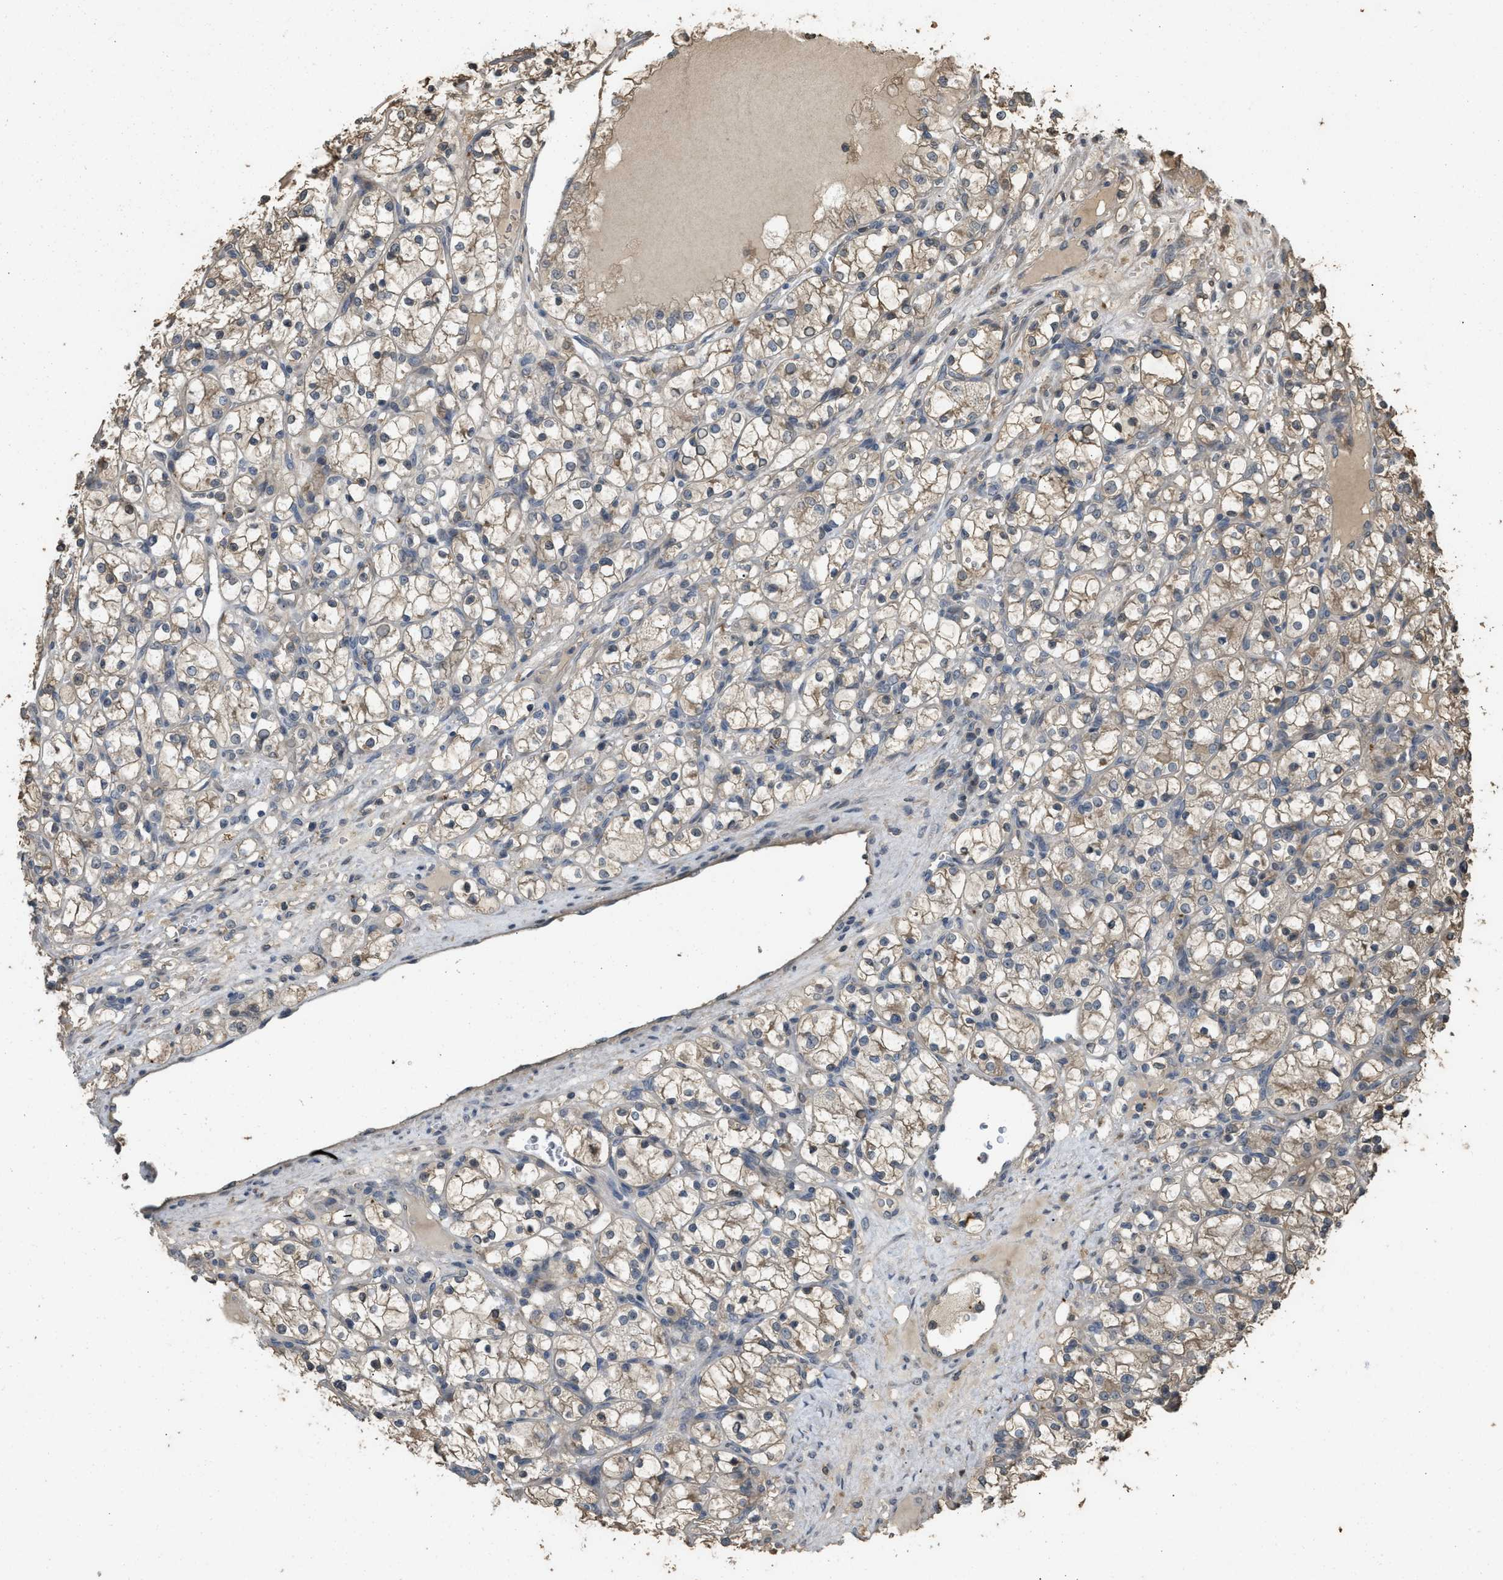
{"staining": {"intensity": "weak", "quantity": "25%-75%", "location": "cytoplasmic/membranous"}, "tissue": "renal cancer", "cell_type": "Tumor cells", "image_type": "cancer", "snomed": [{"axis": "morphology", "description": "Adenocarcinoma, NOS"}, {"axis": "topography", "description": "Kidney"}], "caption": "A brown stain labels weak cytoplasmic/membranous staining of a protein in human renal adenocarcinoma tumor cells.", "gene": "ARHGDIA", "patient": {"sex": "female", "age": 69}}